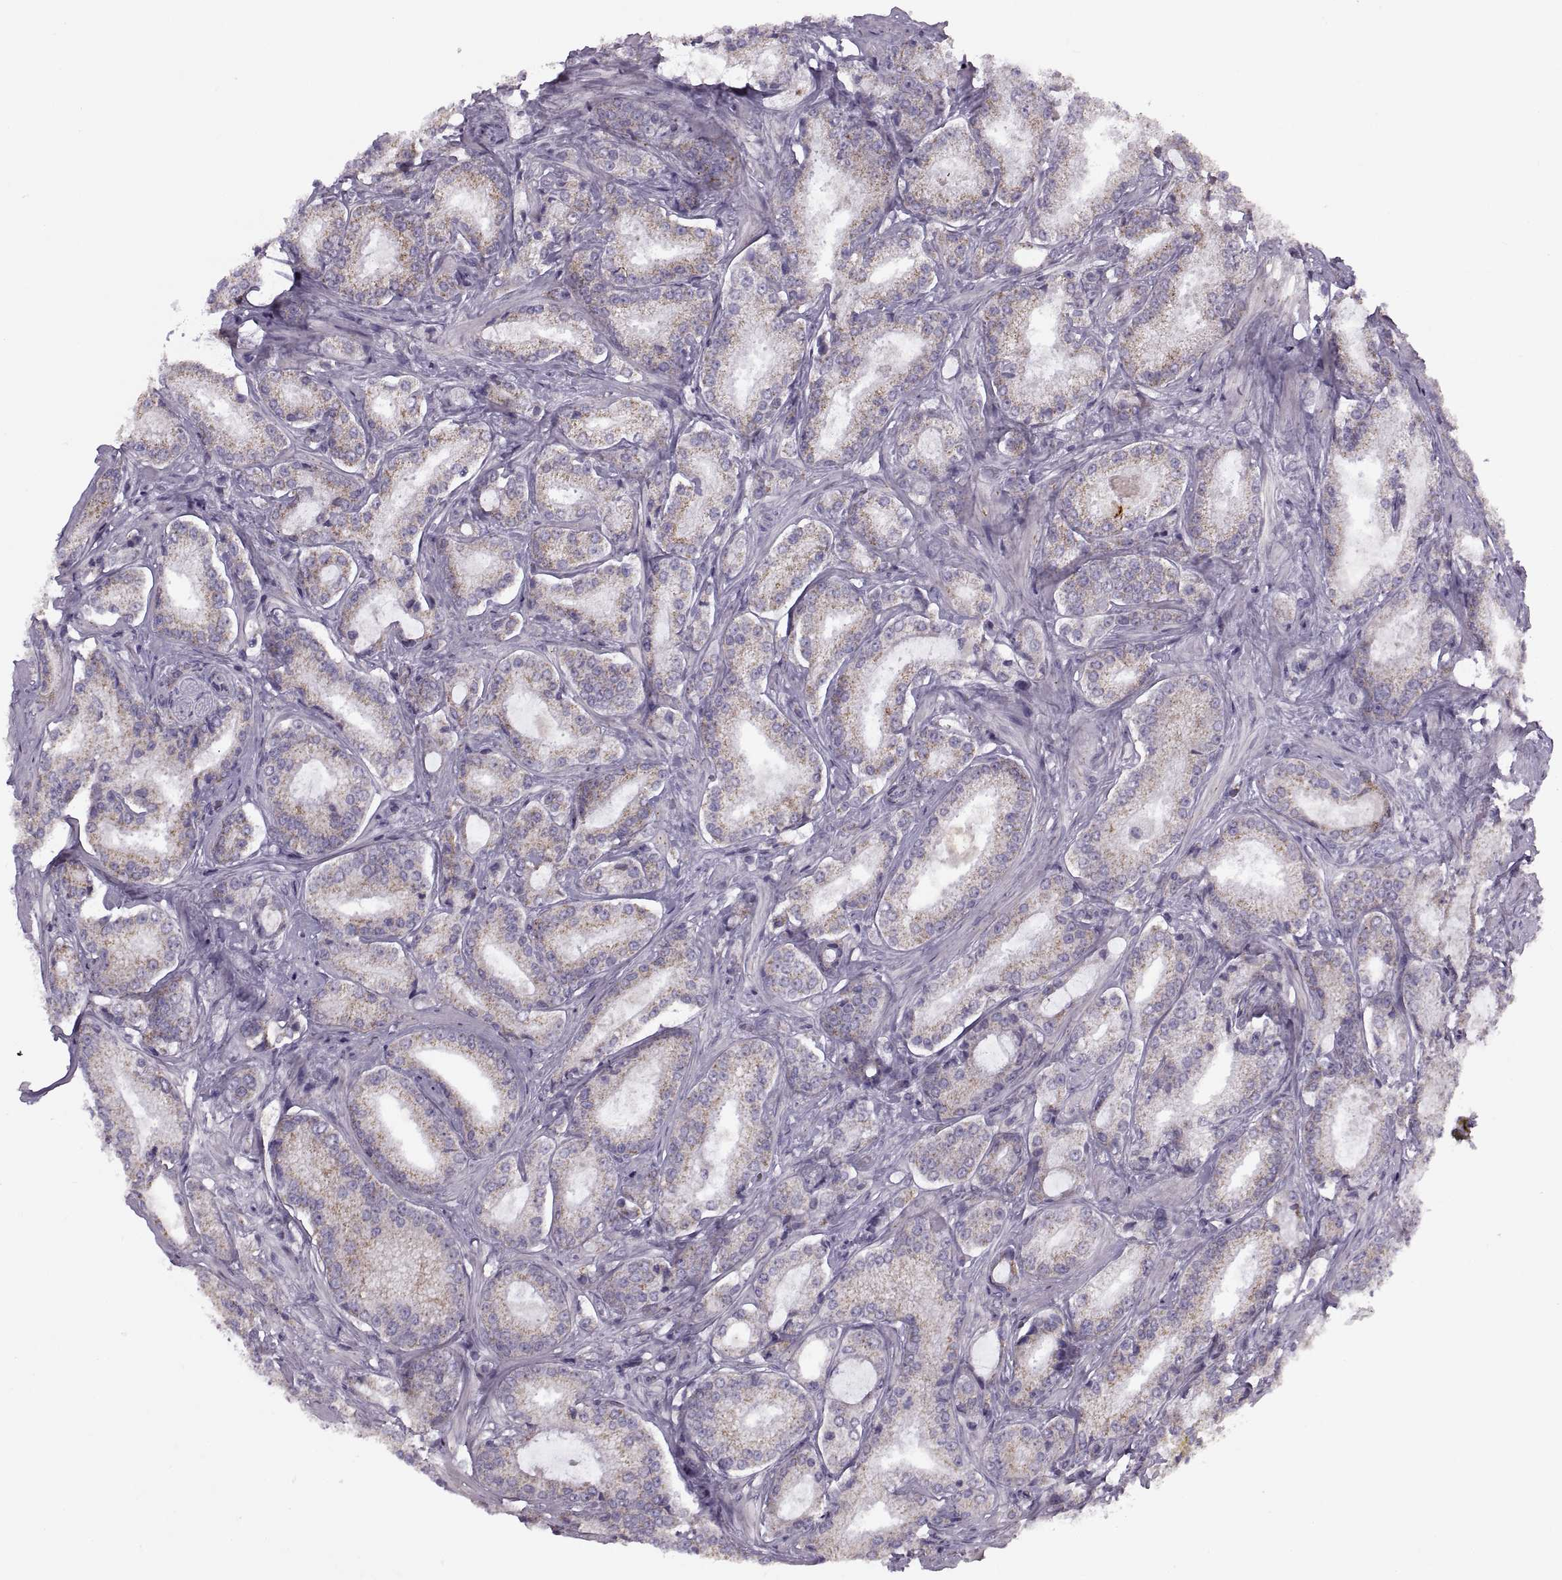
{"staining": {"intensity": "weak", "quantity": ">75%", "location": "cytoplasmic/membranous"}, "tissue": "prostate cancer", "cell_type": "Tumor cells", "image_type": "cancer", "snomed": [{"axis": "morphology", "description": "Adenocarcinoma, Low grade"}, {"axis": "topography", "description": "Prostate"}], "caption": "Human low-grade adenocarcinoma (prostate) stained for a protein (brown) reveals weak cytoplasmic/membranous positive positivity in approximately >75% of tumor cells.", "gene": "PIERCE1", "patient": {"sex": "male", "age": 56}}